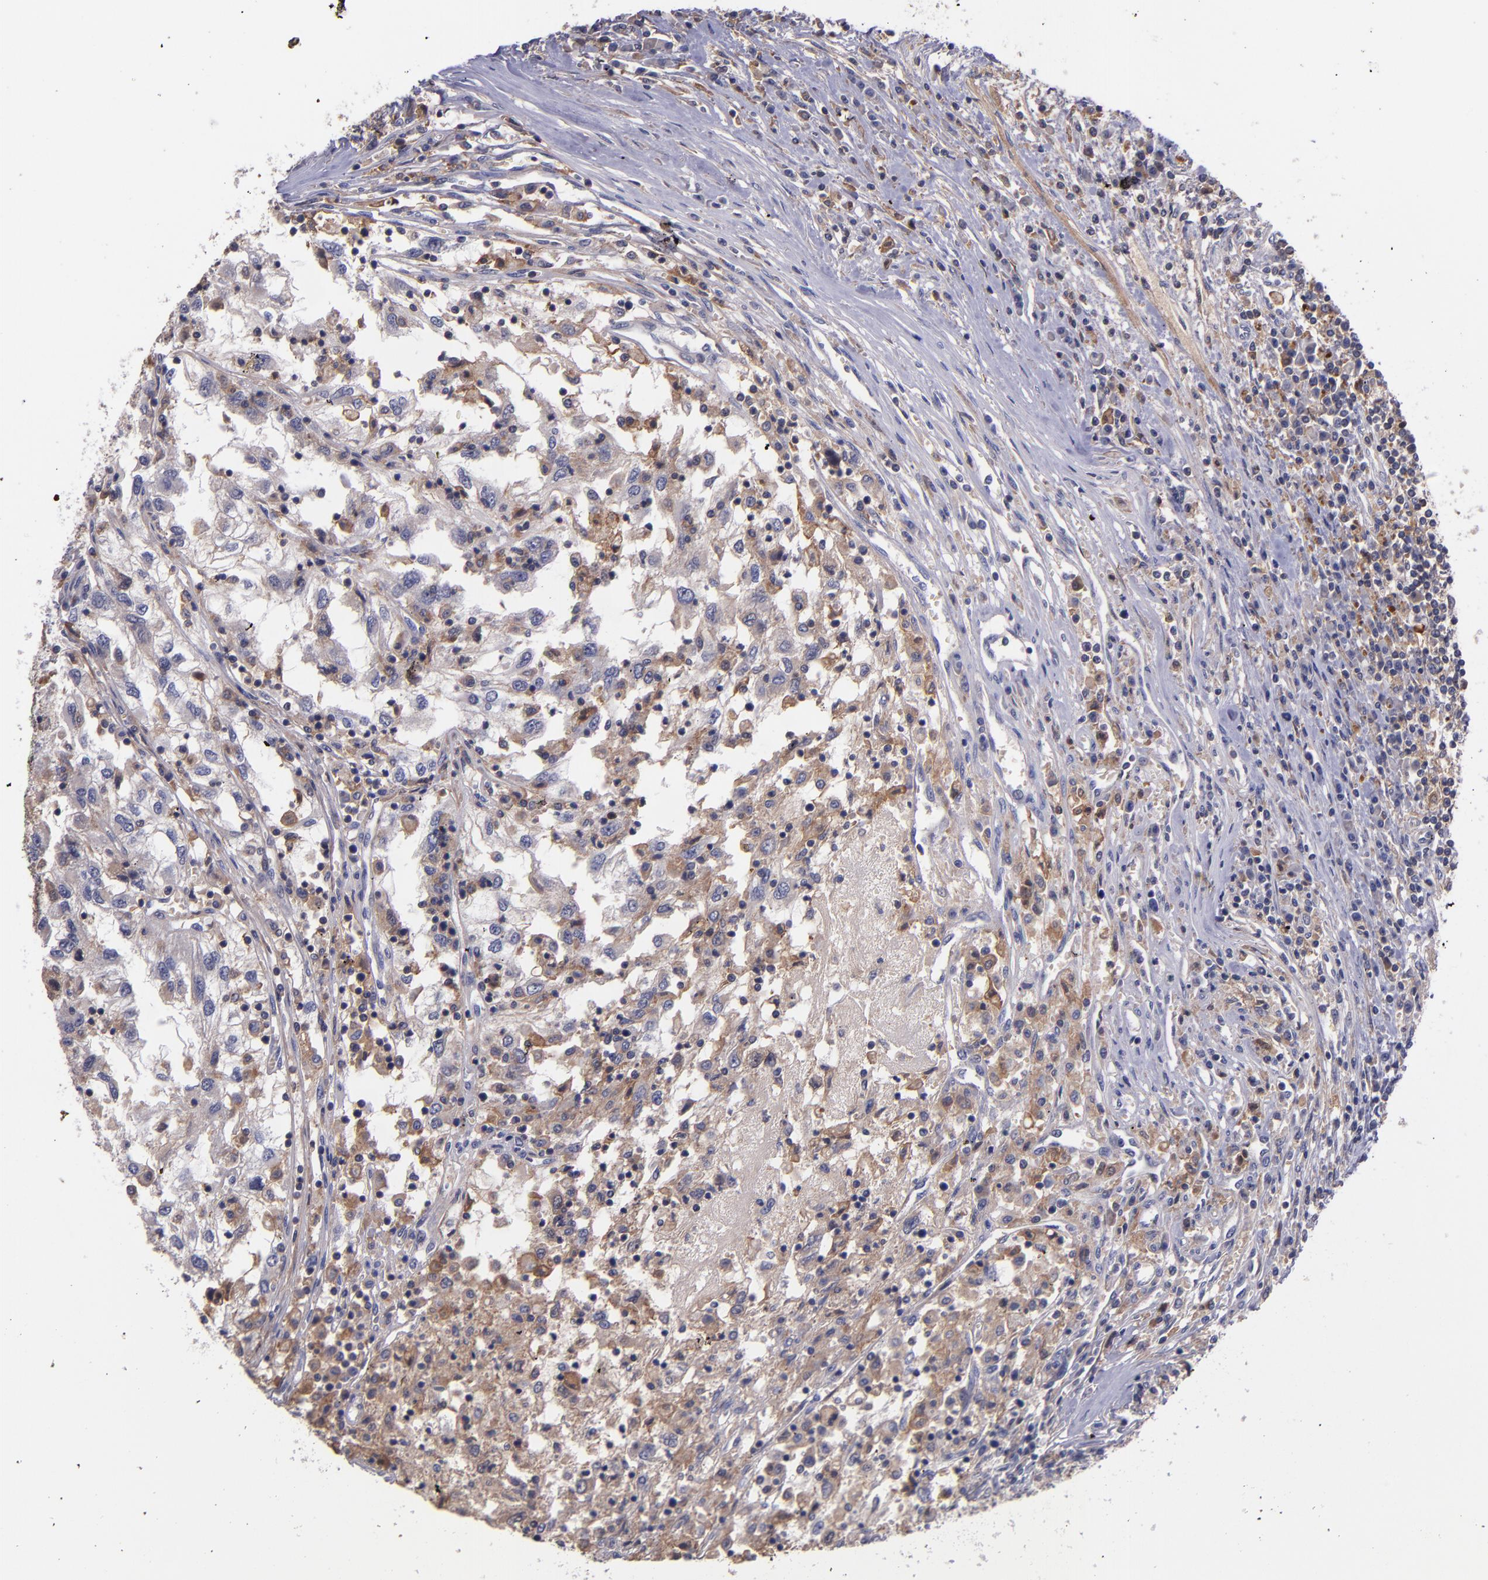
{"staining": {"intensity": "moderate", "quantity": ">75%", "location": "cytoplasmic/membranous"}, "tissue": "renal cancer", "cell_type": "Tumor cells", "image_type": "cancer", "snomed": [{"axis": "morphology", "description": "Normal tissue, NOS"}, {"axis": "morphology", "description": "Adenocarcinoma, NOS"}, {"axis": "topography", "description": "Kidney"}], "caption": "Renal cancer stained for a protein displays moderate cytoplasmic/membranous positivity in tumor cells. Ihc stains the protein in brown and the nuclei are stained blue.", "gene": "RBP4", "patient": {"sex": "male", "age": 71}}